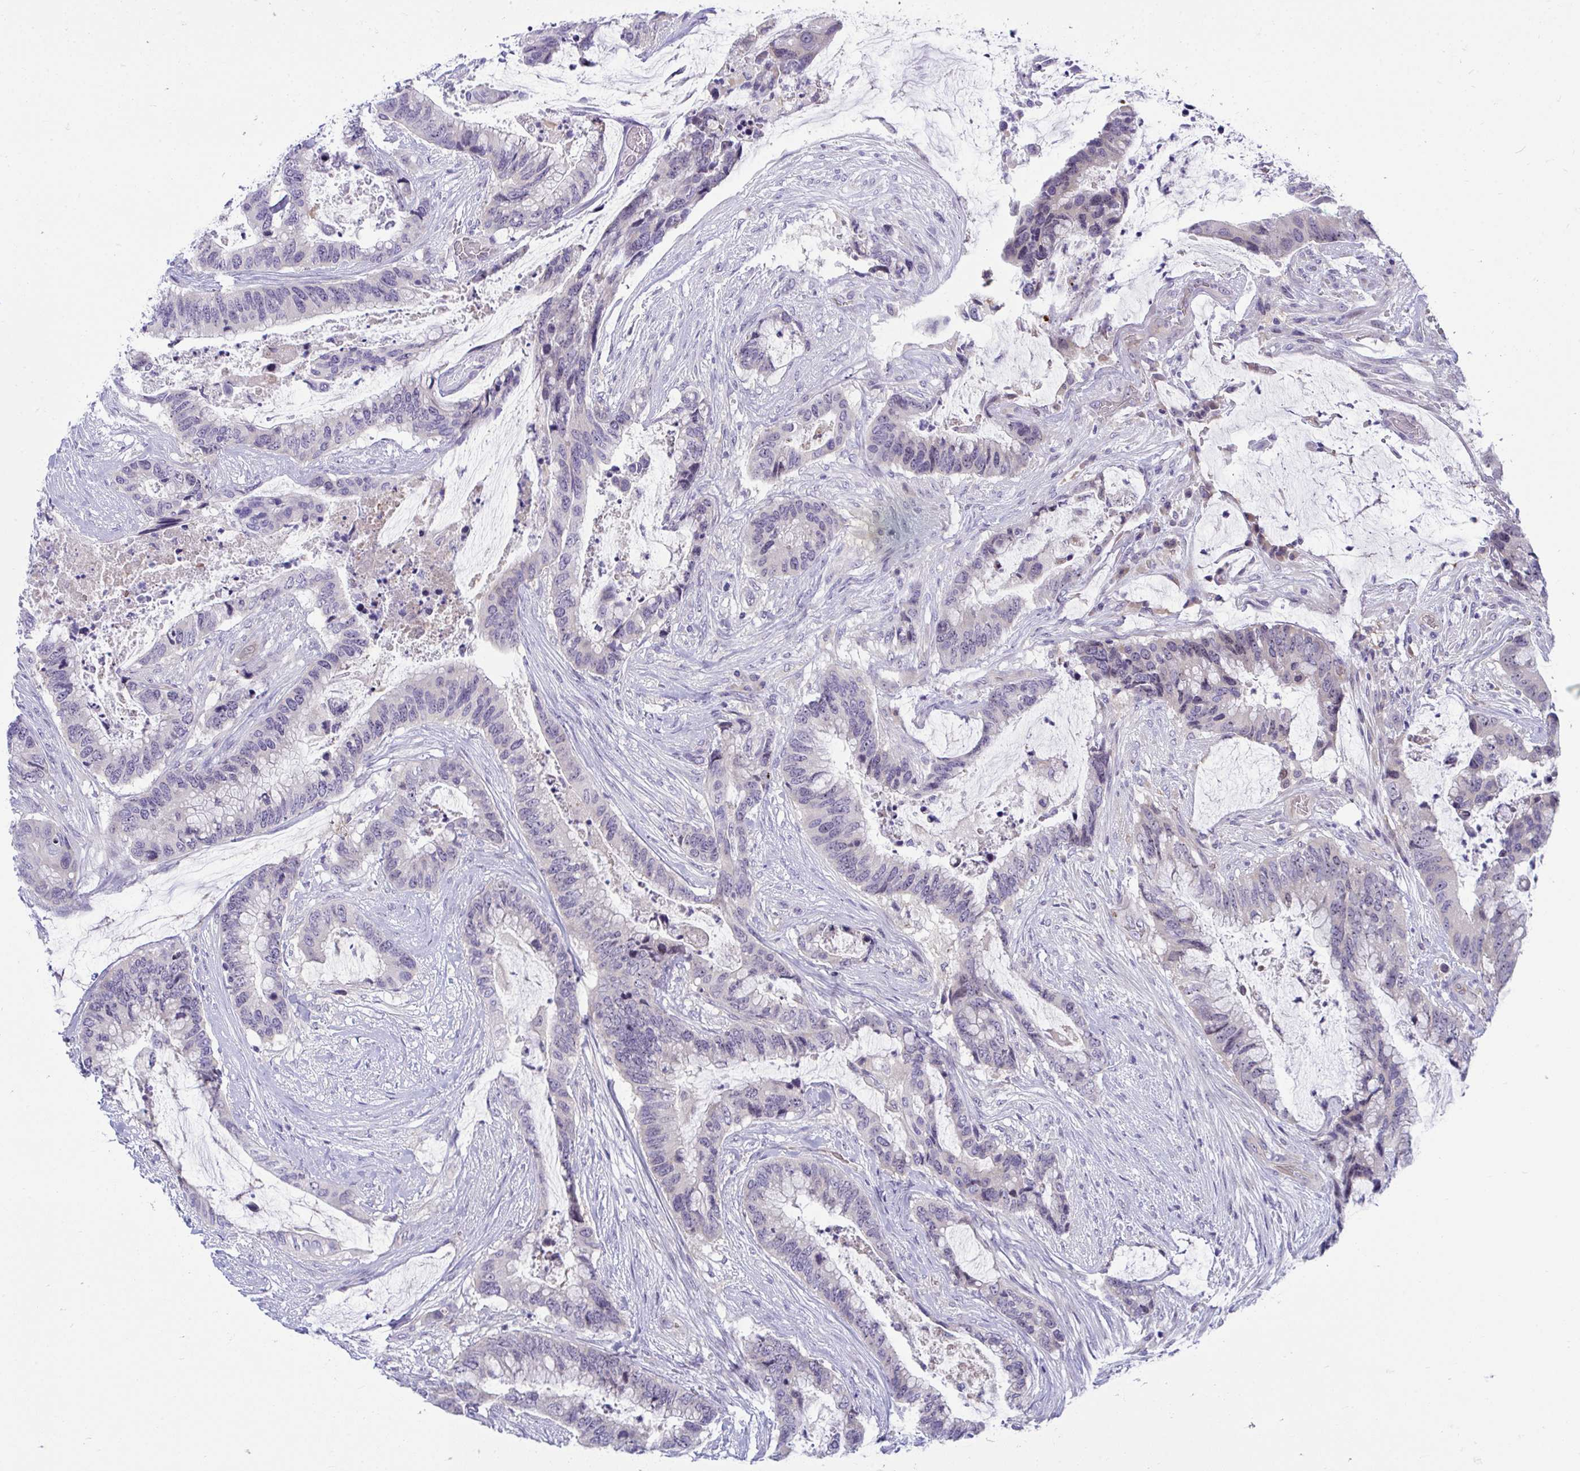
{"staining": {"intensity": "weak", "quantity": "<25%", "location": "nuclear"}, "tissue": "colorectal cancer", "cell_type": "Tumor cells", "image_type": "cancer", "snomed": [{"axis": "morphology", "description": "Adenocarcinoma, NOS"}, {"axis": "topography", "description": "Rectum"}], "caption": "An image of human colorectal cancer (adenocarcinoma) is negative for staining in tumor cells. (DAB (3,3'-diaminobenzidine) immunohistochemistry with hematoxylin counter stain).", "gene": "CENPQ", "patient": {"sex": "female", "age": 59}}